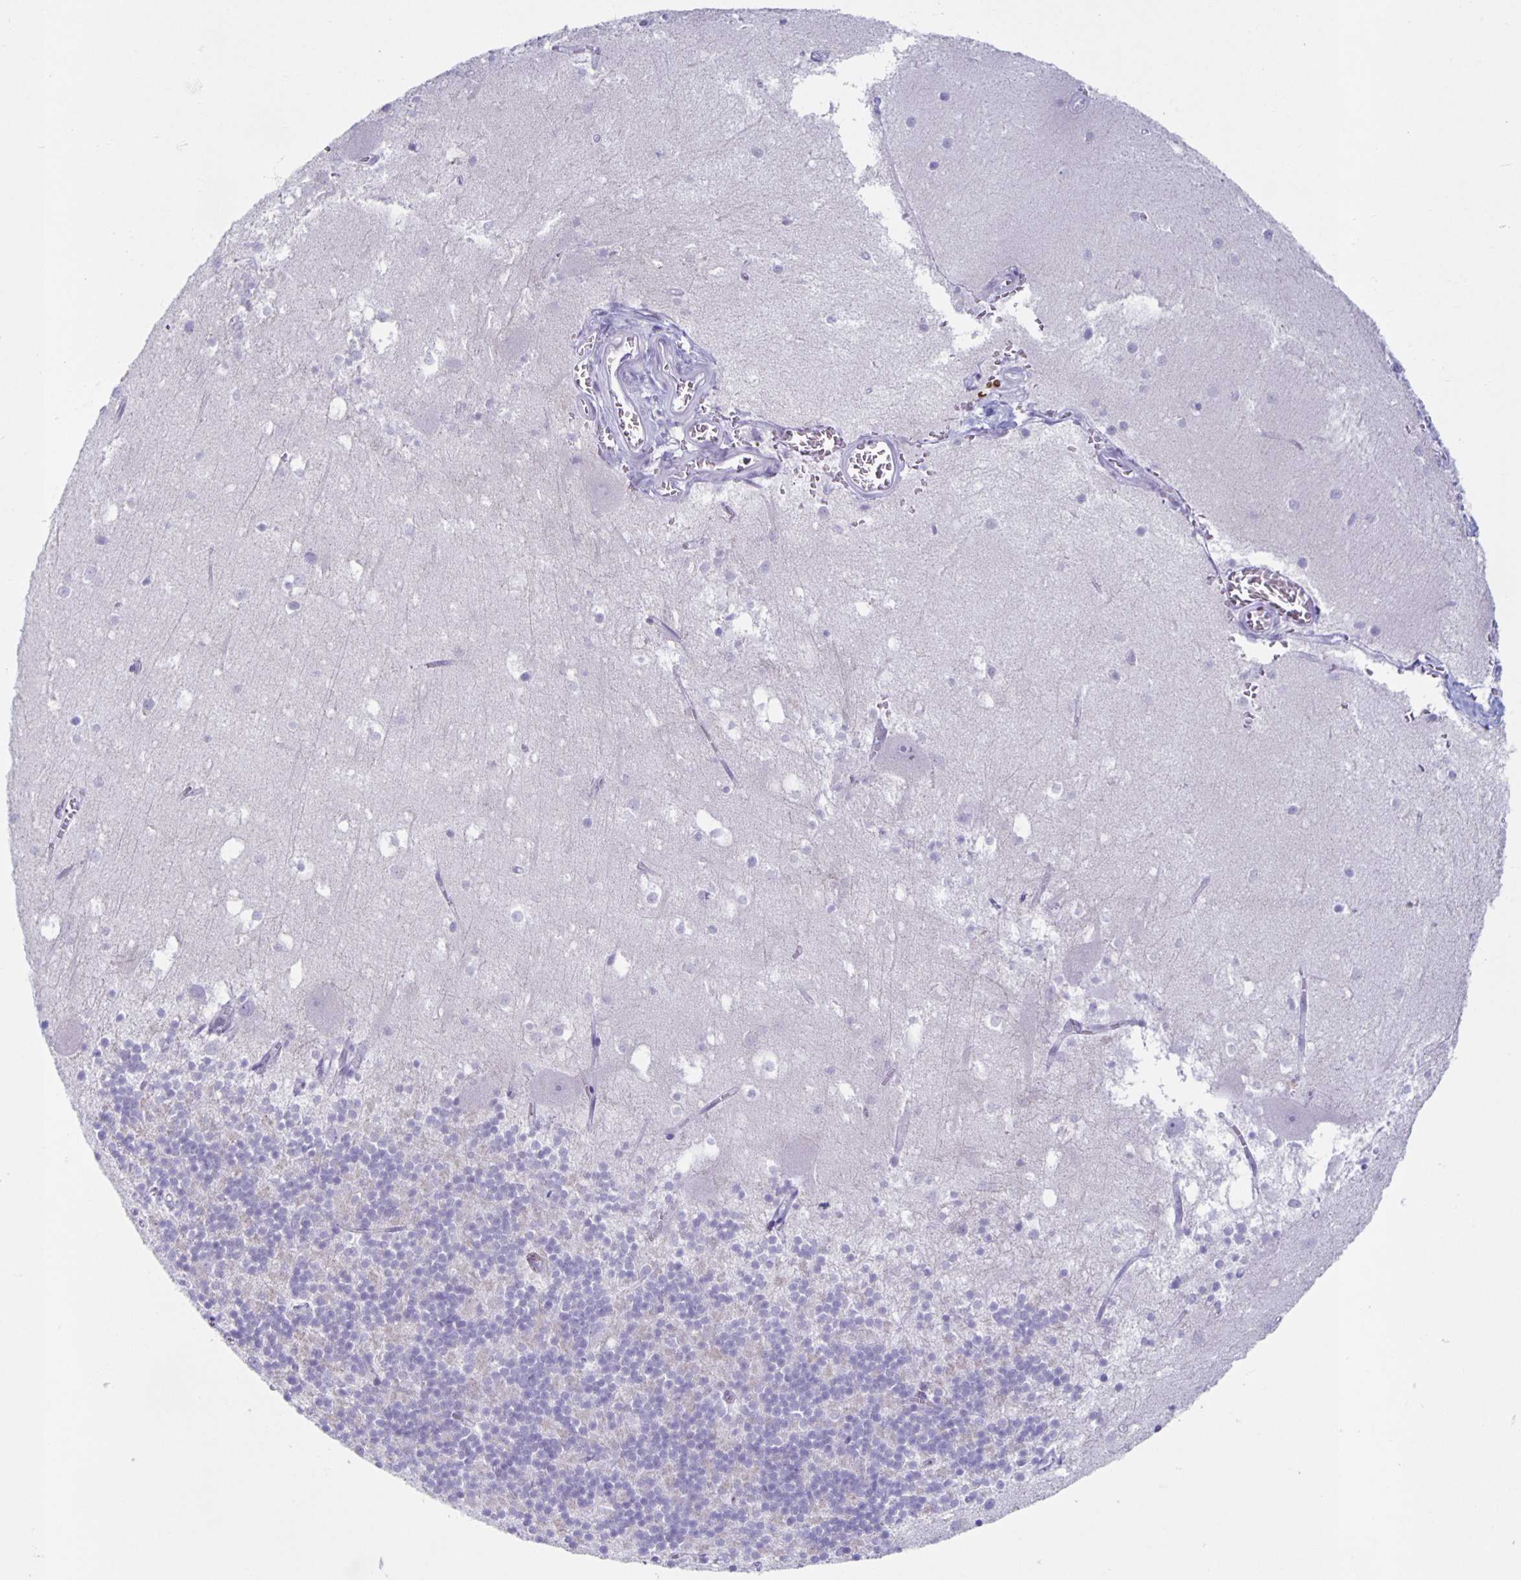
{"staining": {"intensity": "negative", "quantity": "none", "location": "none"}, "tissue": "cerebellum", "cell_type": "Cells in granular layer", "image_type": "normal", "snomed": [{"axis": "morphology", "description": "Normal tissue, NOS"}, {"axis": "topography", "description": "Cerebellum"}], "caption": "Cerebellum stained for a protein using immunohistochemistry (IHC) exhibits no staining cells in granular layer.", "gene": "CT45A10", "patient": {"sex": "male", "age": 54}}